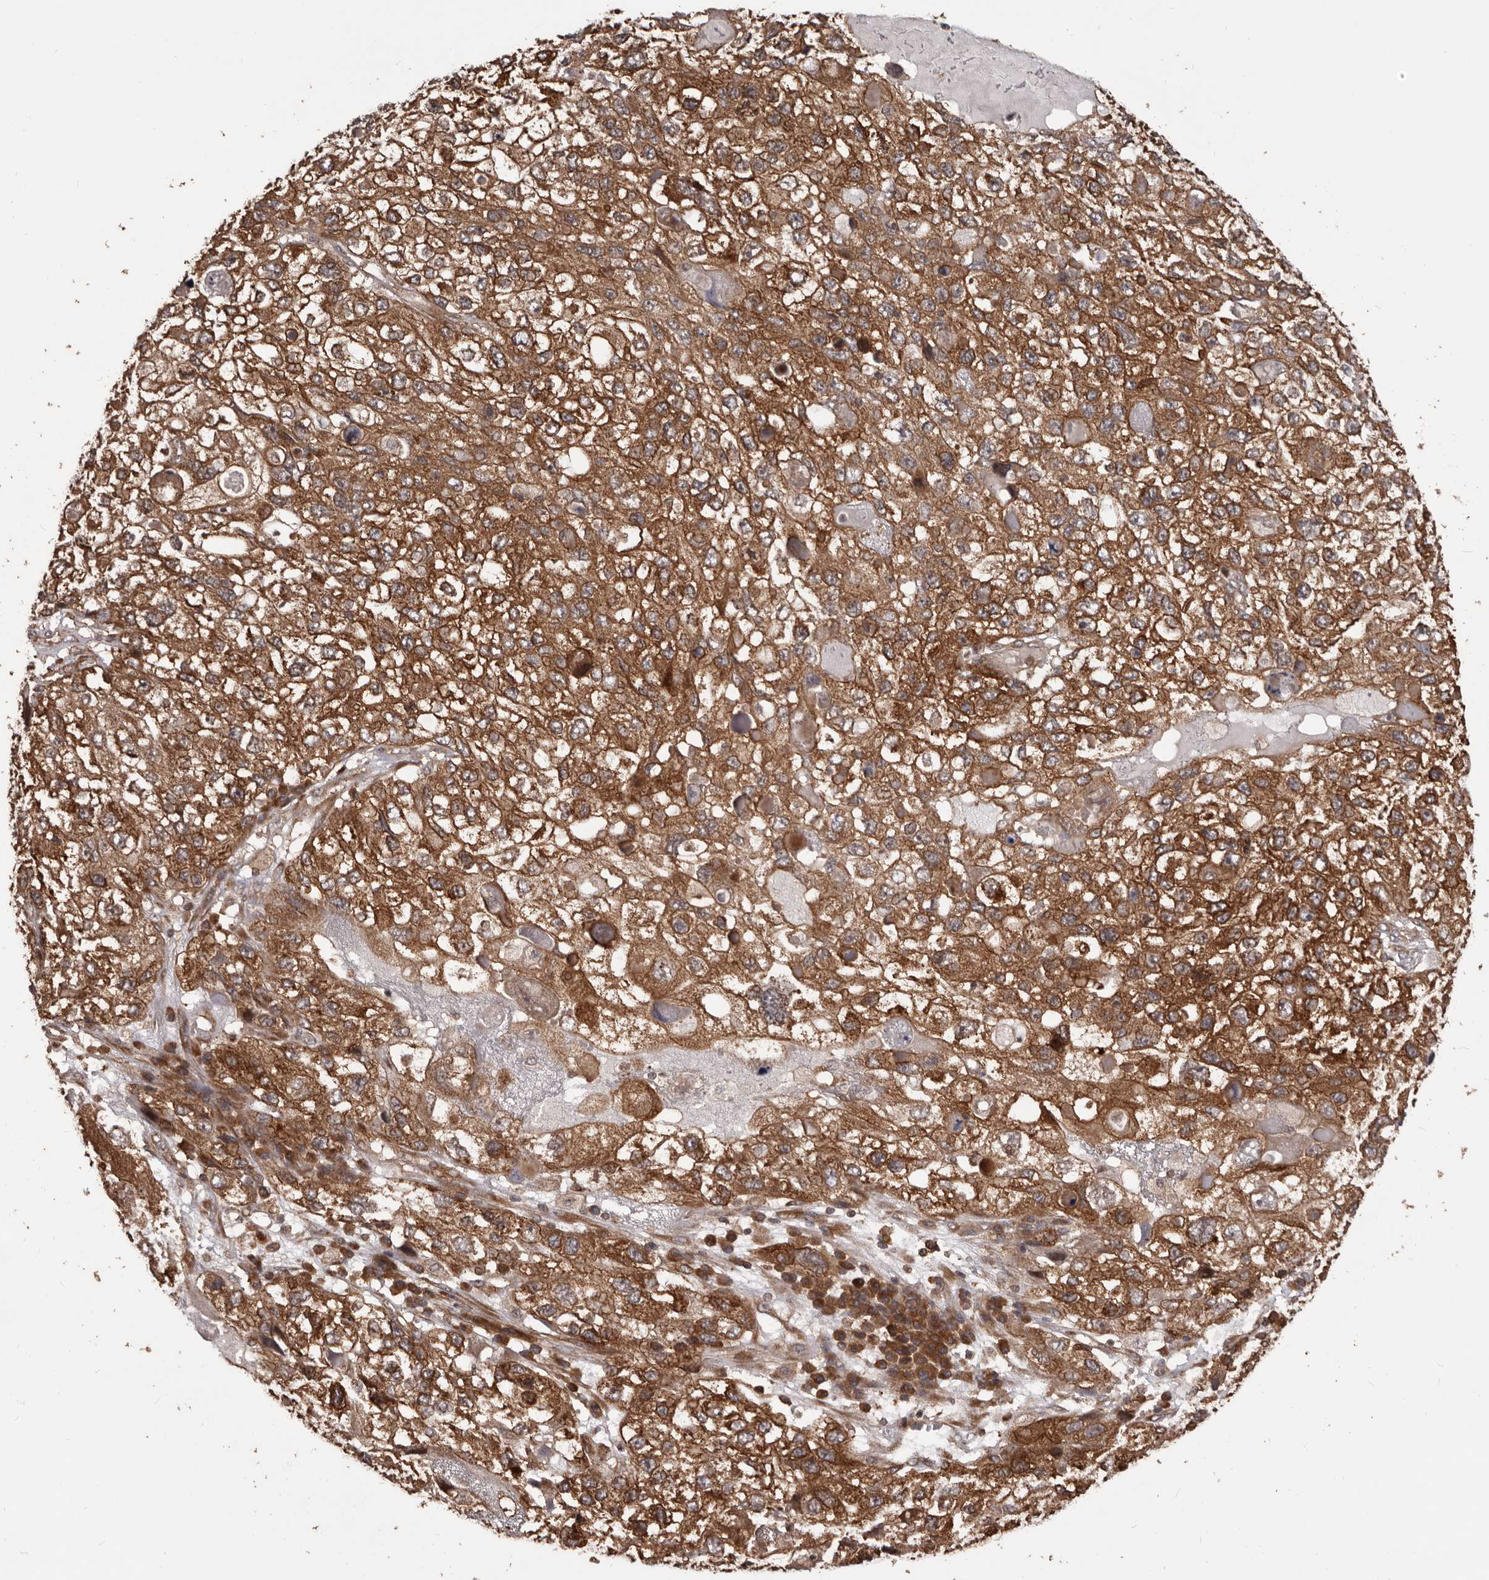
{"staining": {"intensity": "moderate", "quantity": ">75%", "location": "cytoplasmic/membranous"}, "tissue": "endometrial cancer", "cell_type": "Tumor cells", "image_type": "cancer", "snomed": [{"axis": "morphology", "description": "Adenocarcinoma, NOS"}, {"axis": "topography", "description": "Endometrium"}], "caption": "Endometrial cancer stained with a protein marker reveals moderate staining in tumor cells.", "gene": "HBS1L", "patient": {"sex": "female", "age": 49}}